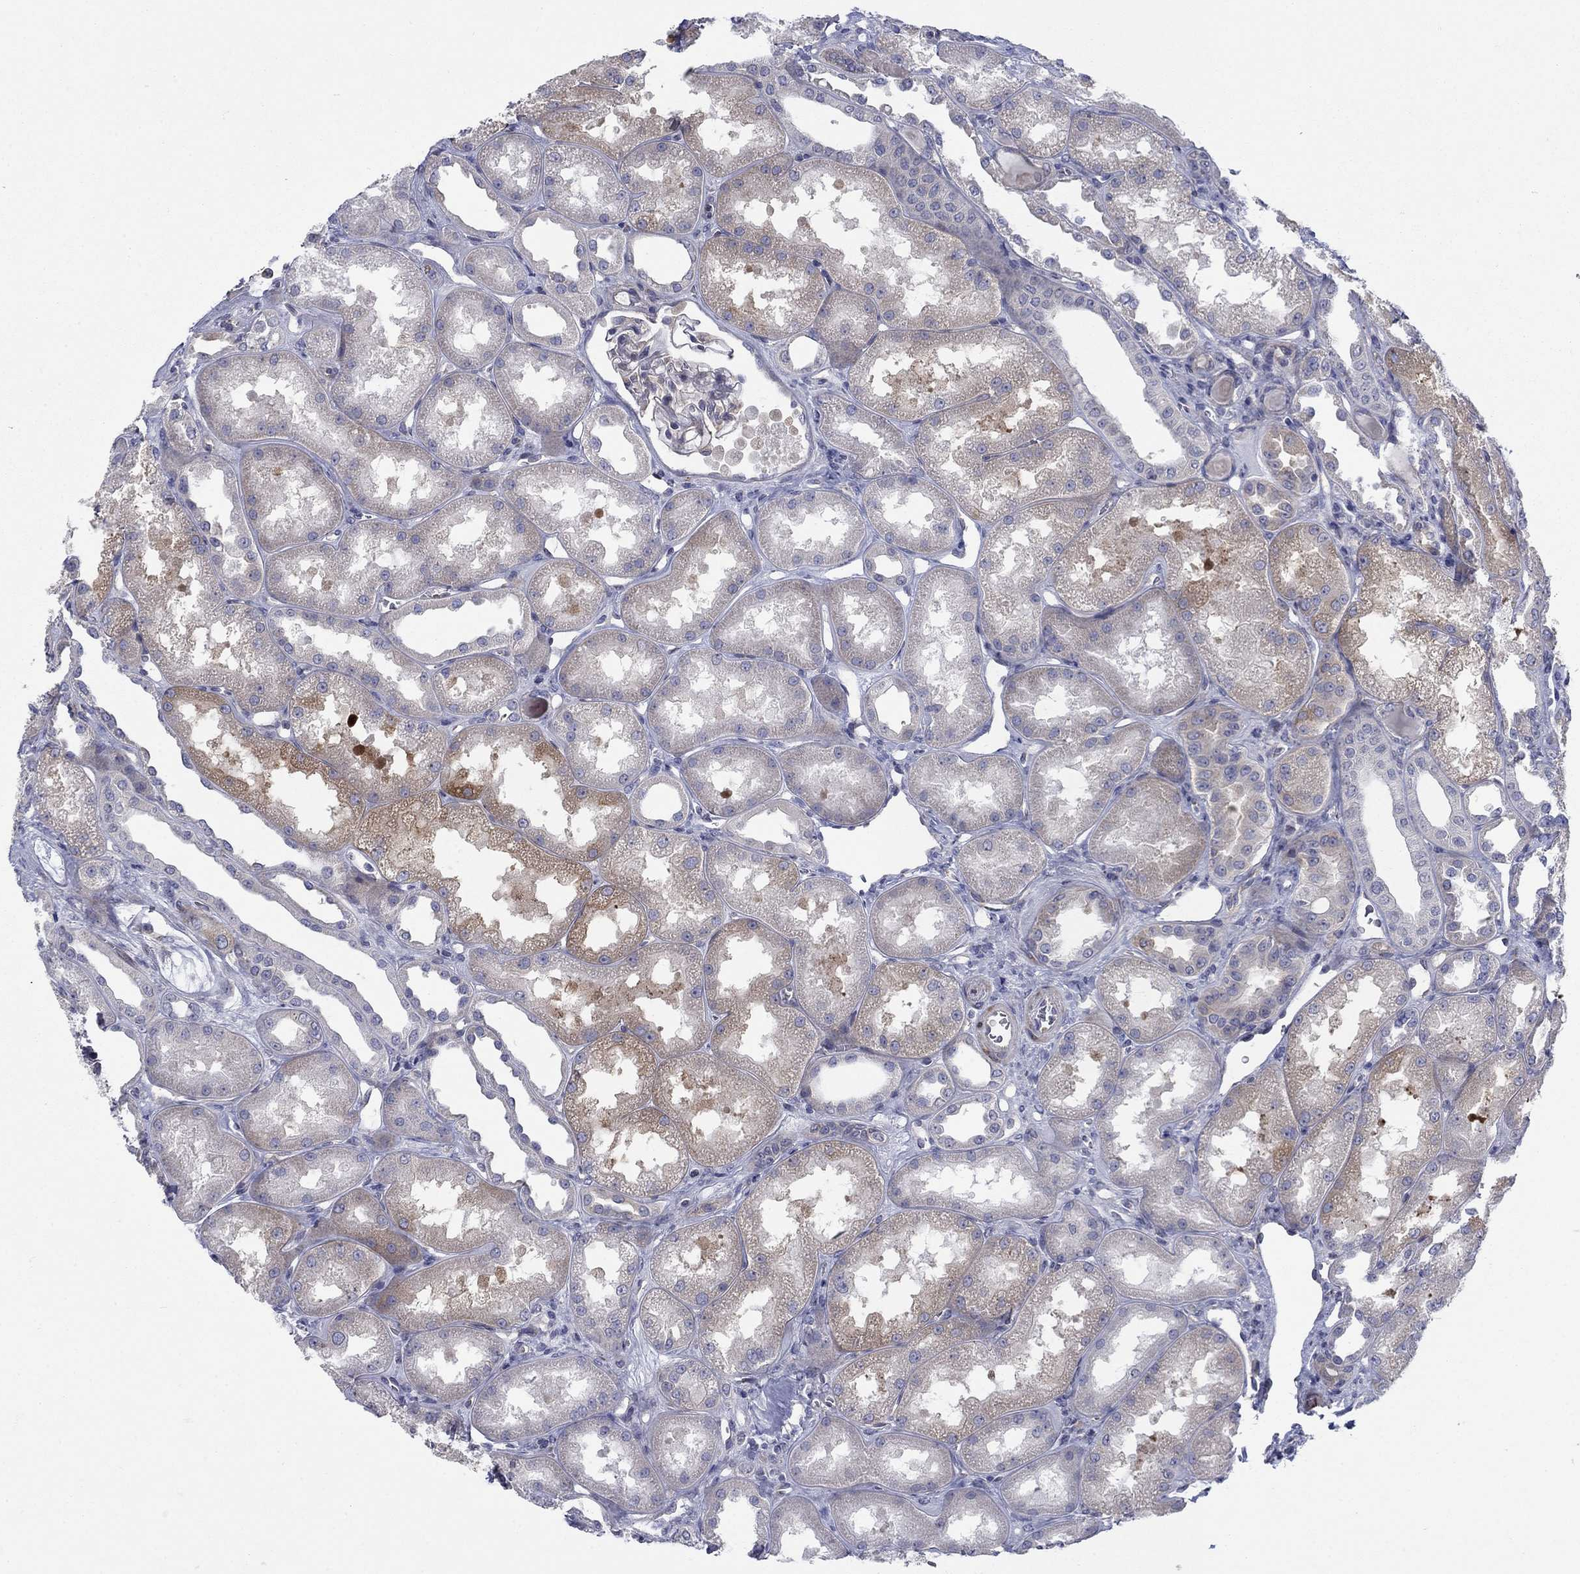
{"staining": {"intensity": "moderate", "quantity": "<25%", "location": "cytoplasmic/membranous"}, "tissue": "kidney", "cell_type": "Cells in glomeruli", "image_type": "normal", "snomed": [{"axis": "morphology", "description": "Normal tissue, NOS"}, {"axis": "topography", "description": "Kidney"}], "caption": "Benign kidney reveals moderate cytoplasmic/membranous expression in approximately <25% of cells in glomeruli (DAB (3,3'-diaminobenzidine) IHC with brightfield microscopy, high magnification)..", "gene": "FXR1", "patient": {"sex": "male", "age": 61}}